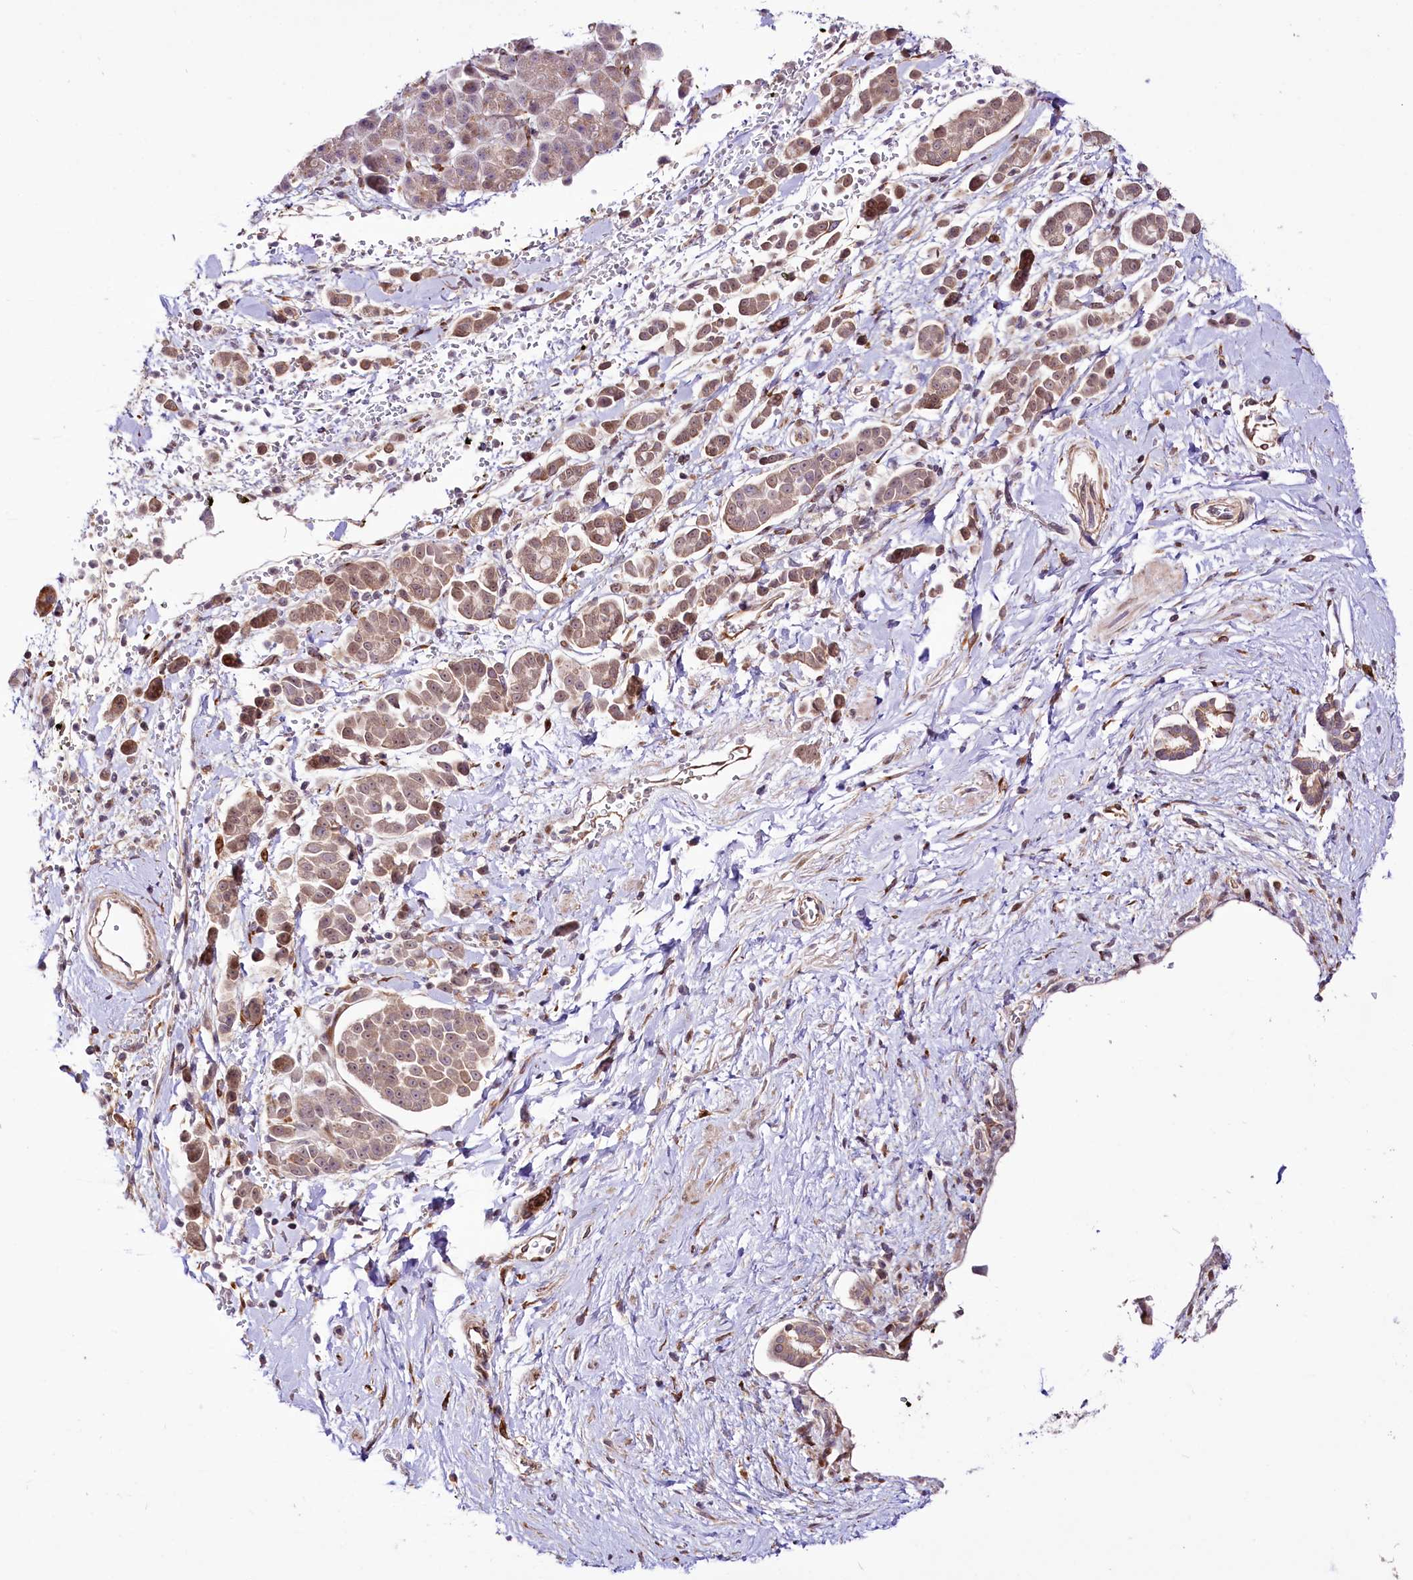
{"staining": {"intensity": "weak", "quantity": ">75%", "location": "cytoplasmic/membranous,nuclear"}, "tissue": "pancreatic cancer", "cell_type": "Tumor cells", "image_type": "cancer", "snomed": [{"axis": "morphology", "description": "Normal tissue, NOS"}, {"axis": "morphology", "description": "Adenocarcinoma, NOS"}, {"axis": "topography", "description": "Pancreas"}], "caption": "Immunohistochemistry (IHC) histopathology image of human pancreatic adenocarcinoma stained for a protein (brown), which demonstrates low levels of weak cytoplasmic/membranous and nuclear staining in approximately >75% of tumor cells.", "gene": "CUTC", "patient": {"sex": "female", "age": 64}}